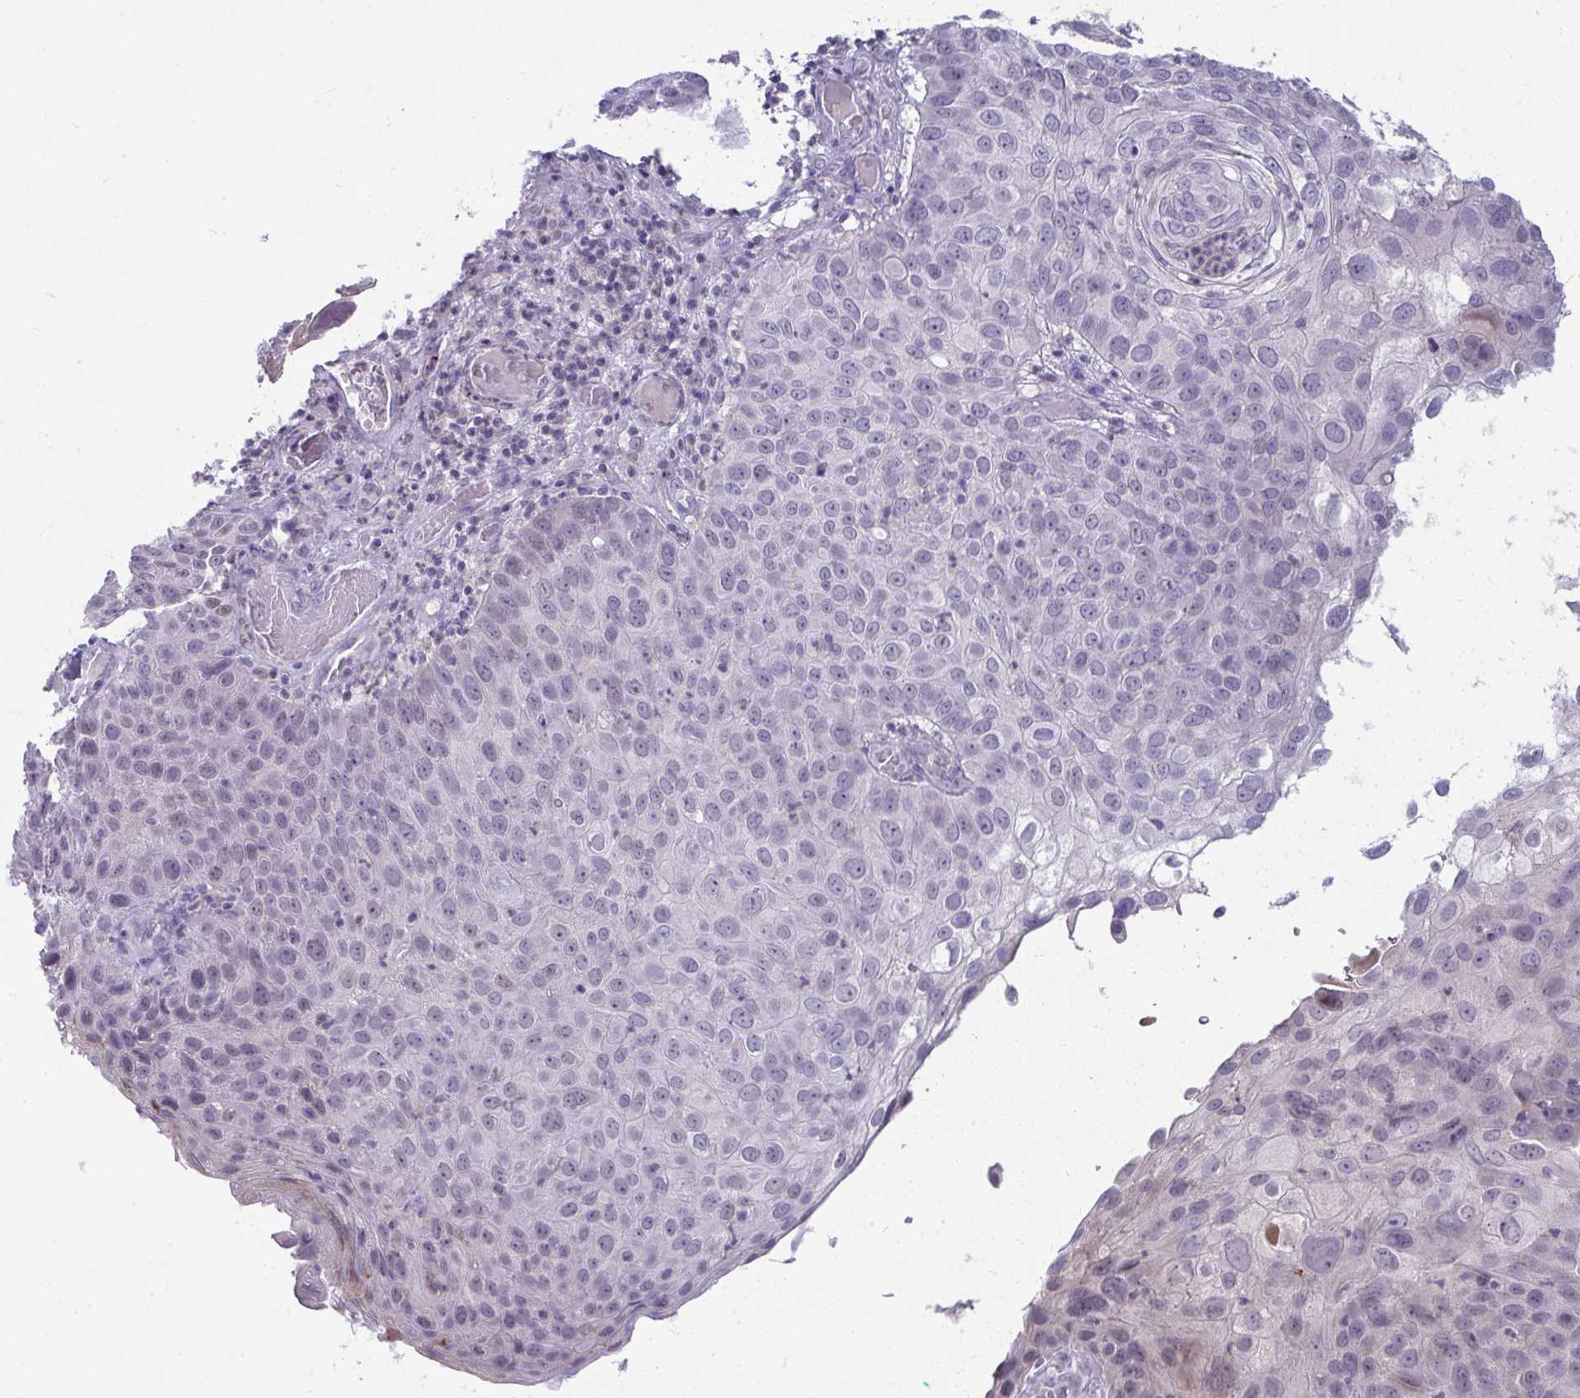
{"staining": {"intensity": "weak", "quantity": "<25%", "location": "cytoplasmic/membranous"}, "tissue": "skin cancer", "cell_type": "Tumor cells", "image_type": "cancer", "snomed": [{"axis": "morphology", "description": "Squamous cell carcinoma, NOS"}, {"axis": "topography", "description": "Skin"}], "caption": "A histopathology image of human squamous cell carcinoma (skin) is negative for staining in tumor cells.", "gene": "VPS4B", "patient": {"sex": "male", "age": 87}}